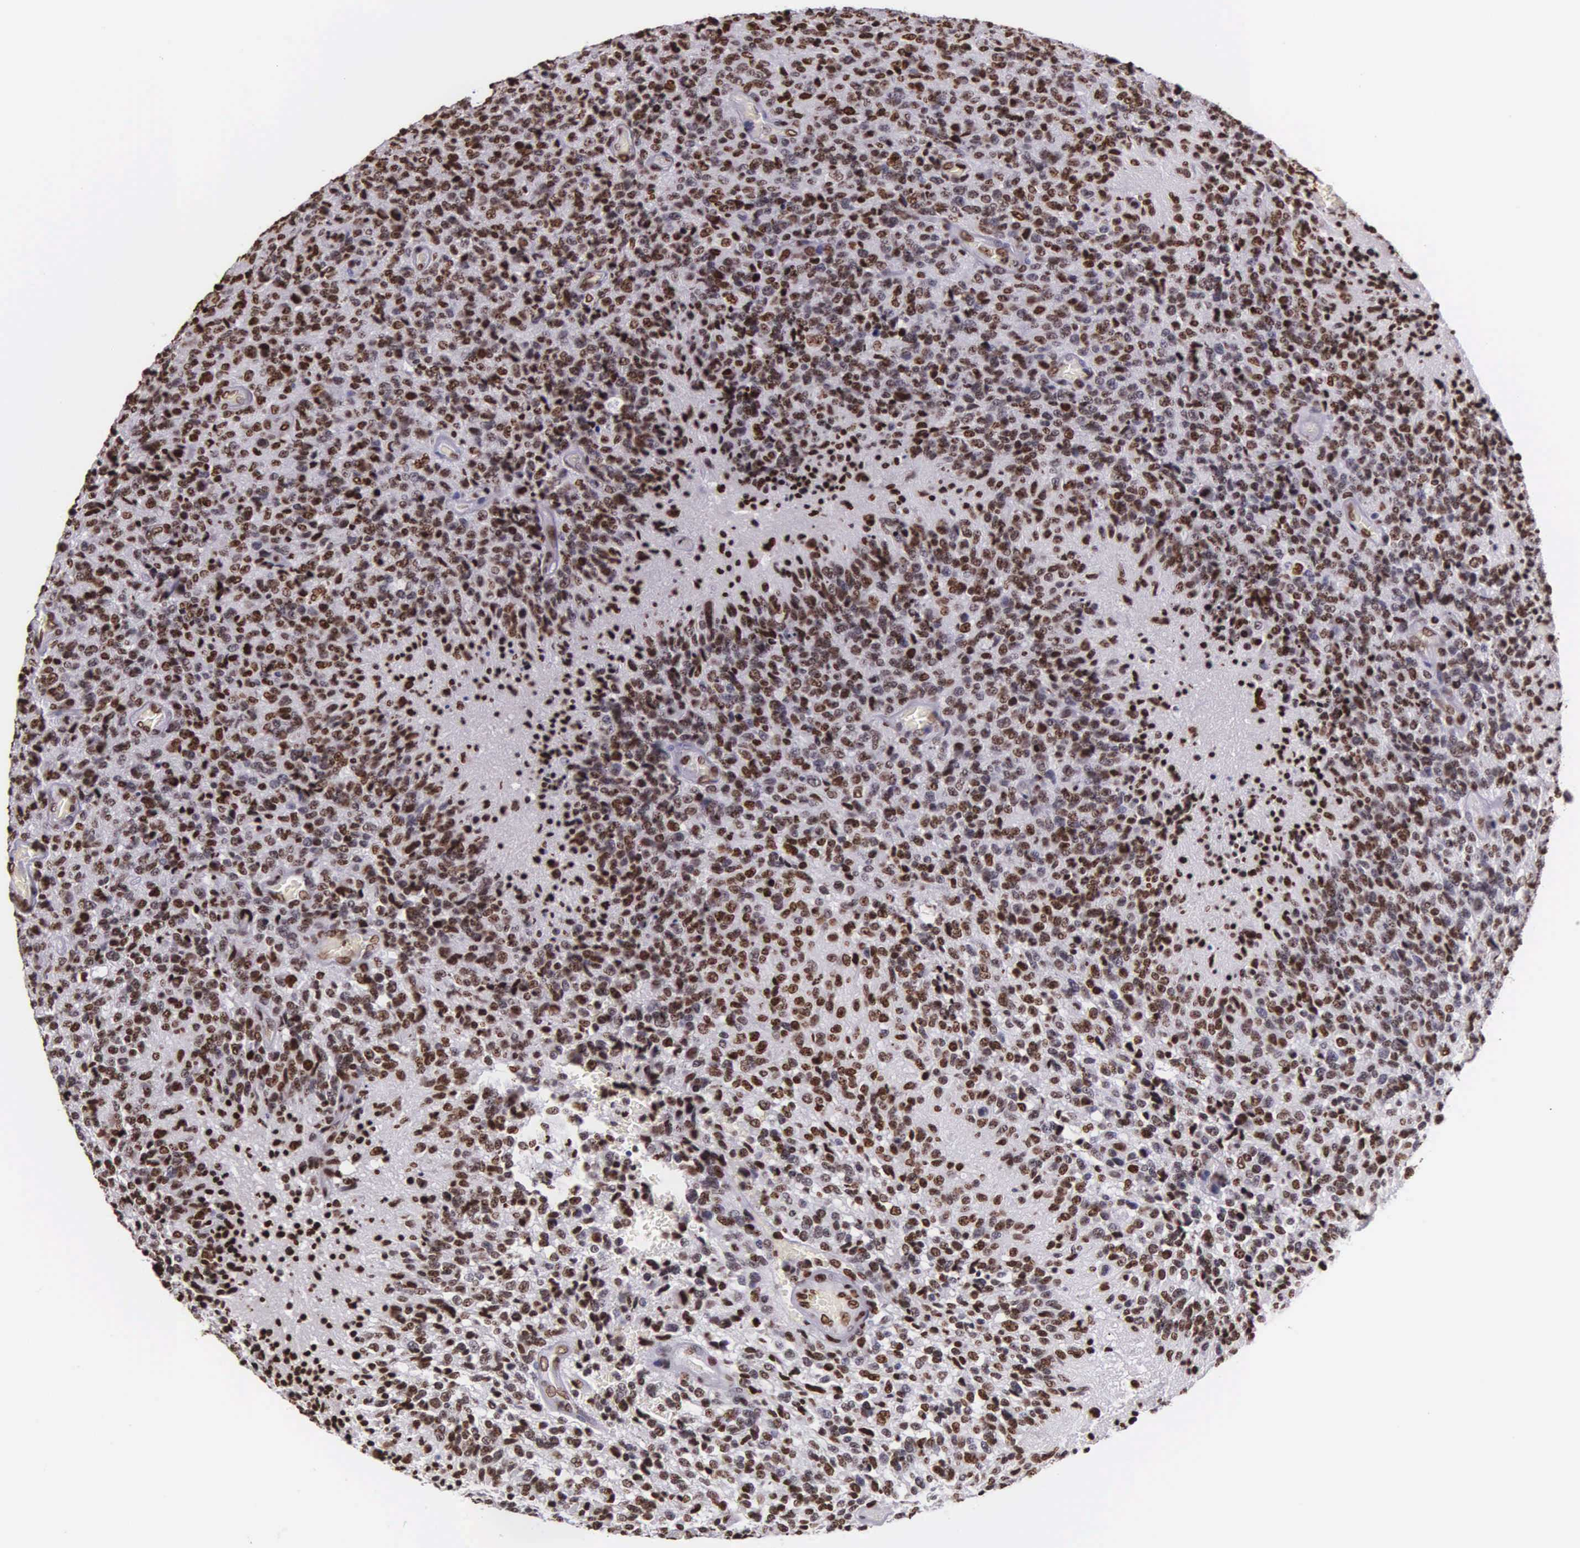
{"staining": {"intensity": "strong", "quantity": ">75%", "location": "nuclear"}, "tissue": "glioma", "cell_type": "Tumor cells", "image_type": "cancer", "snomed": [{"axis": "morphology", "description": "Glioma, malignant, High grade"}, {"axis": "topography", "description": "Brain"}], "caption": "Glioma was stained to show a protein in brown. There is high levels of strong nuclear staining in about >75% of tumor cells. The staining was performed using DAB, with brown indicating positive protein expression. Nuclei are stained blue with hematoxylin.", "gene": "H1-0", "patient": {"sex": "male", "age": 36}}